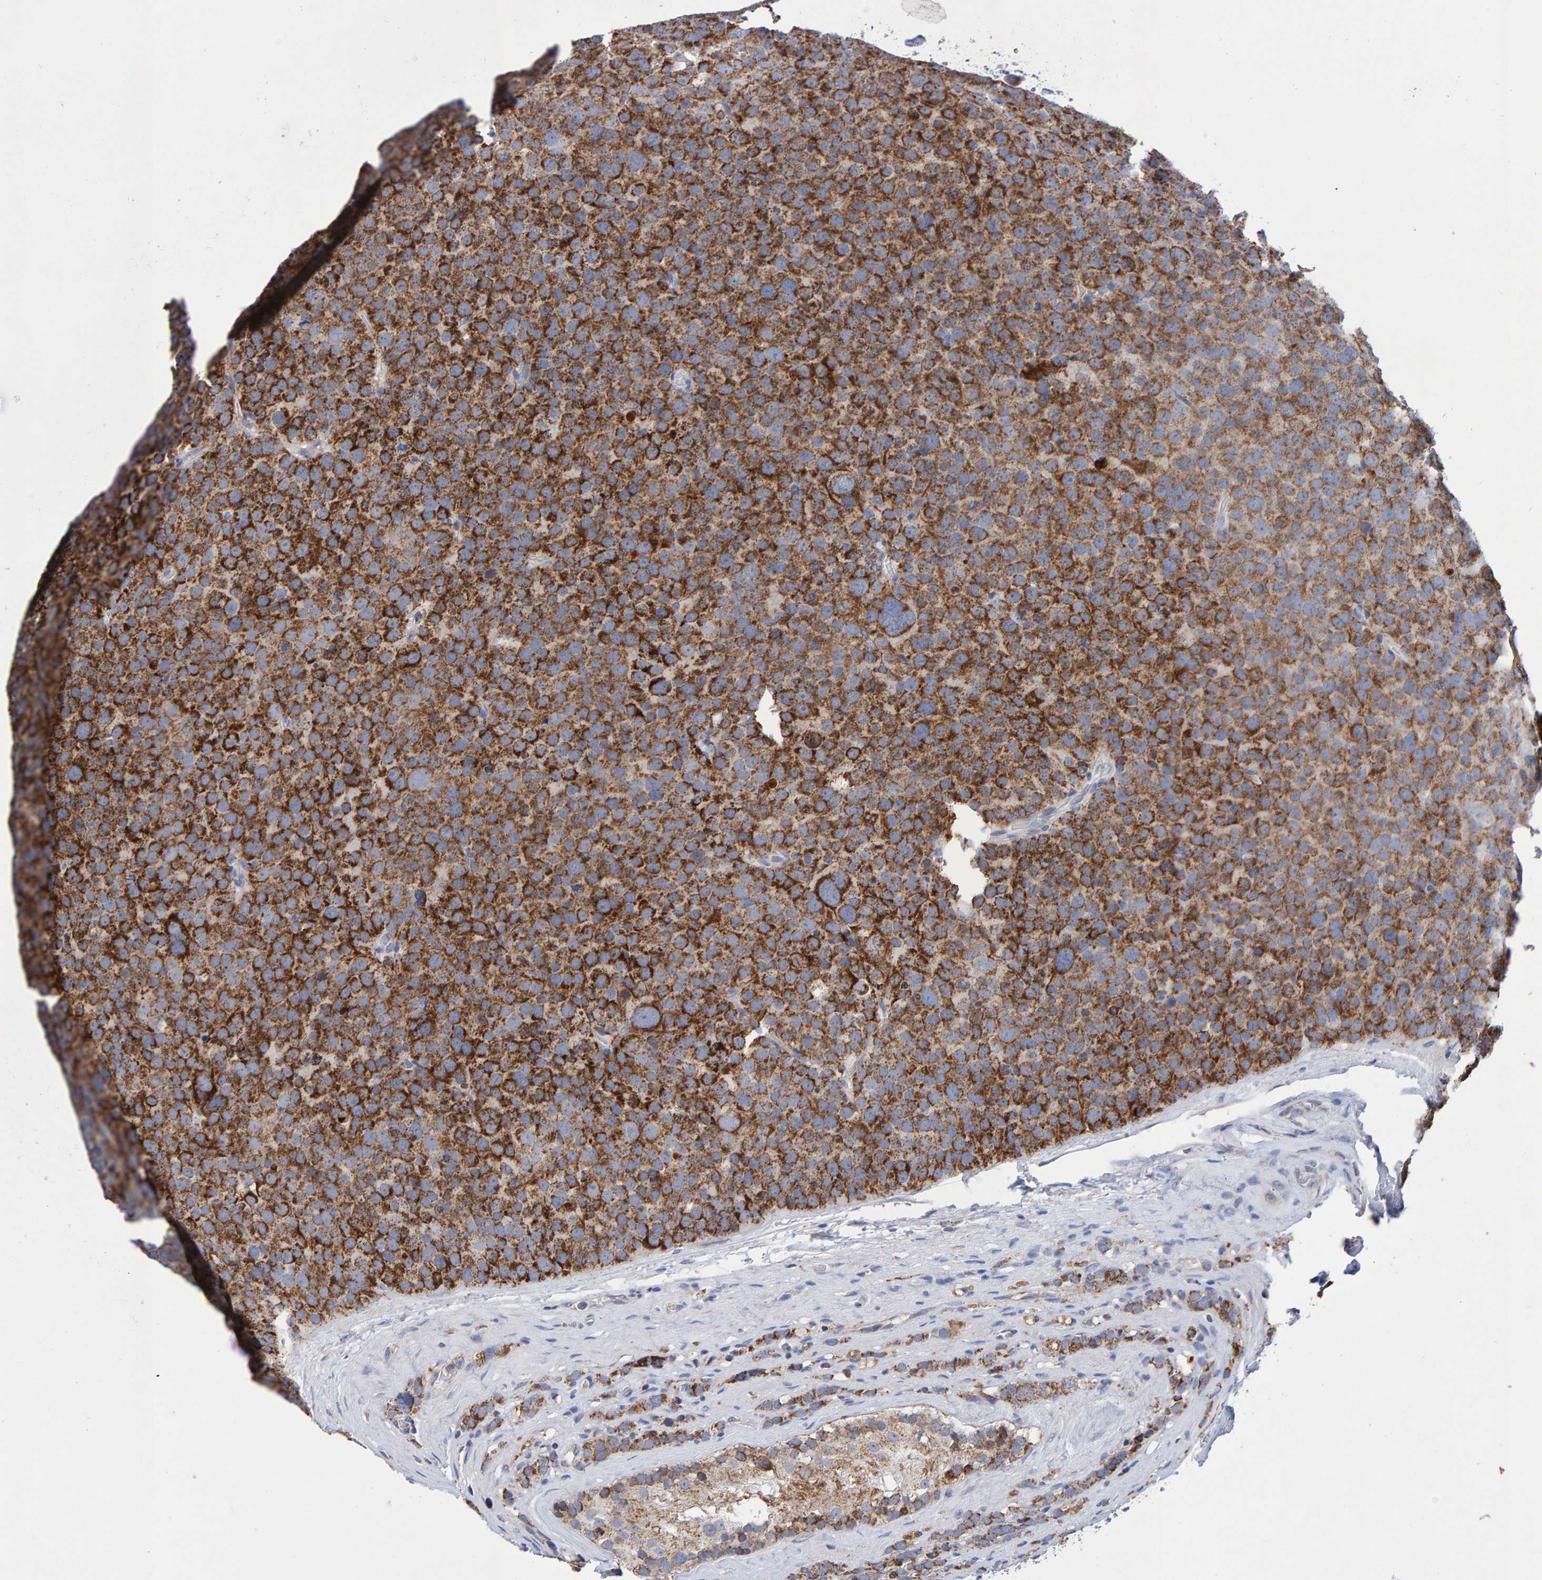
{"staining": {"intensity": "strong", "quantity": ">75%", "location": "cytoplasmic/membranous"}, "tissue": "testis cancer", "cell_type": "Tumor cells", "image_type": "cancer", "snomed": [{"axis": "morphology", "description": "Seminoma, NOS"}, {"axis": "topography", "description": "Testis"}], "caption": "Human testis cancer (seminoma) stained with a brown dye exhibits strong cytoplasmic/membranous positive positivity in approximately >75% of tumor cells.", "gene": "EFR3A", "patient": {"sex": "male", "age": 71}}